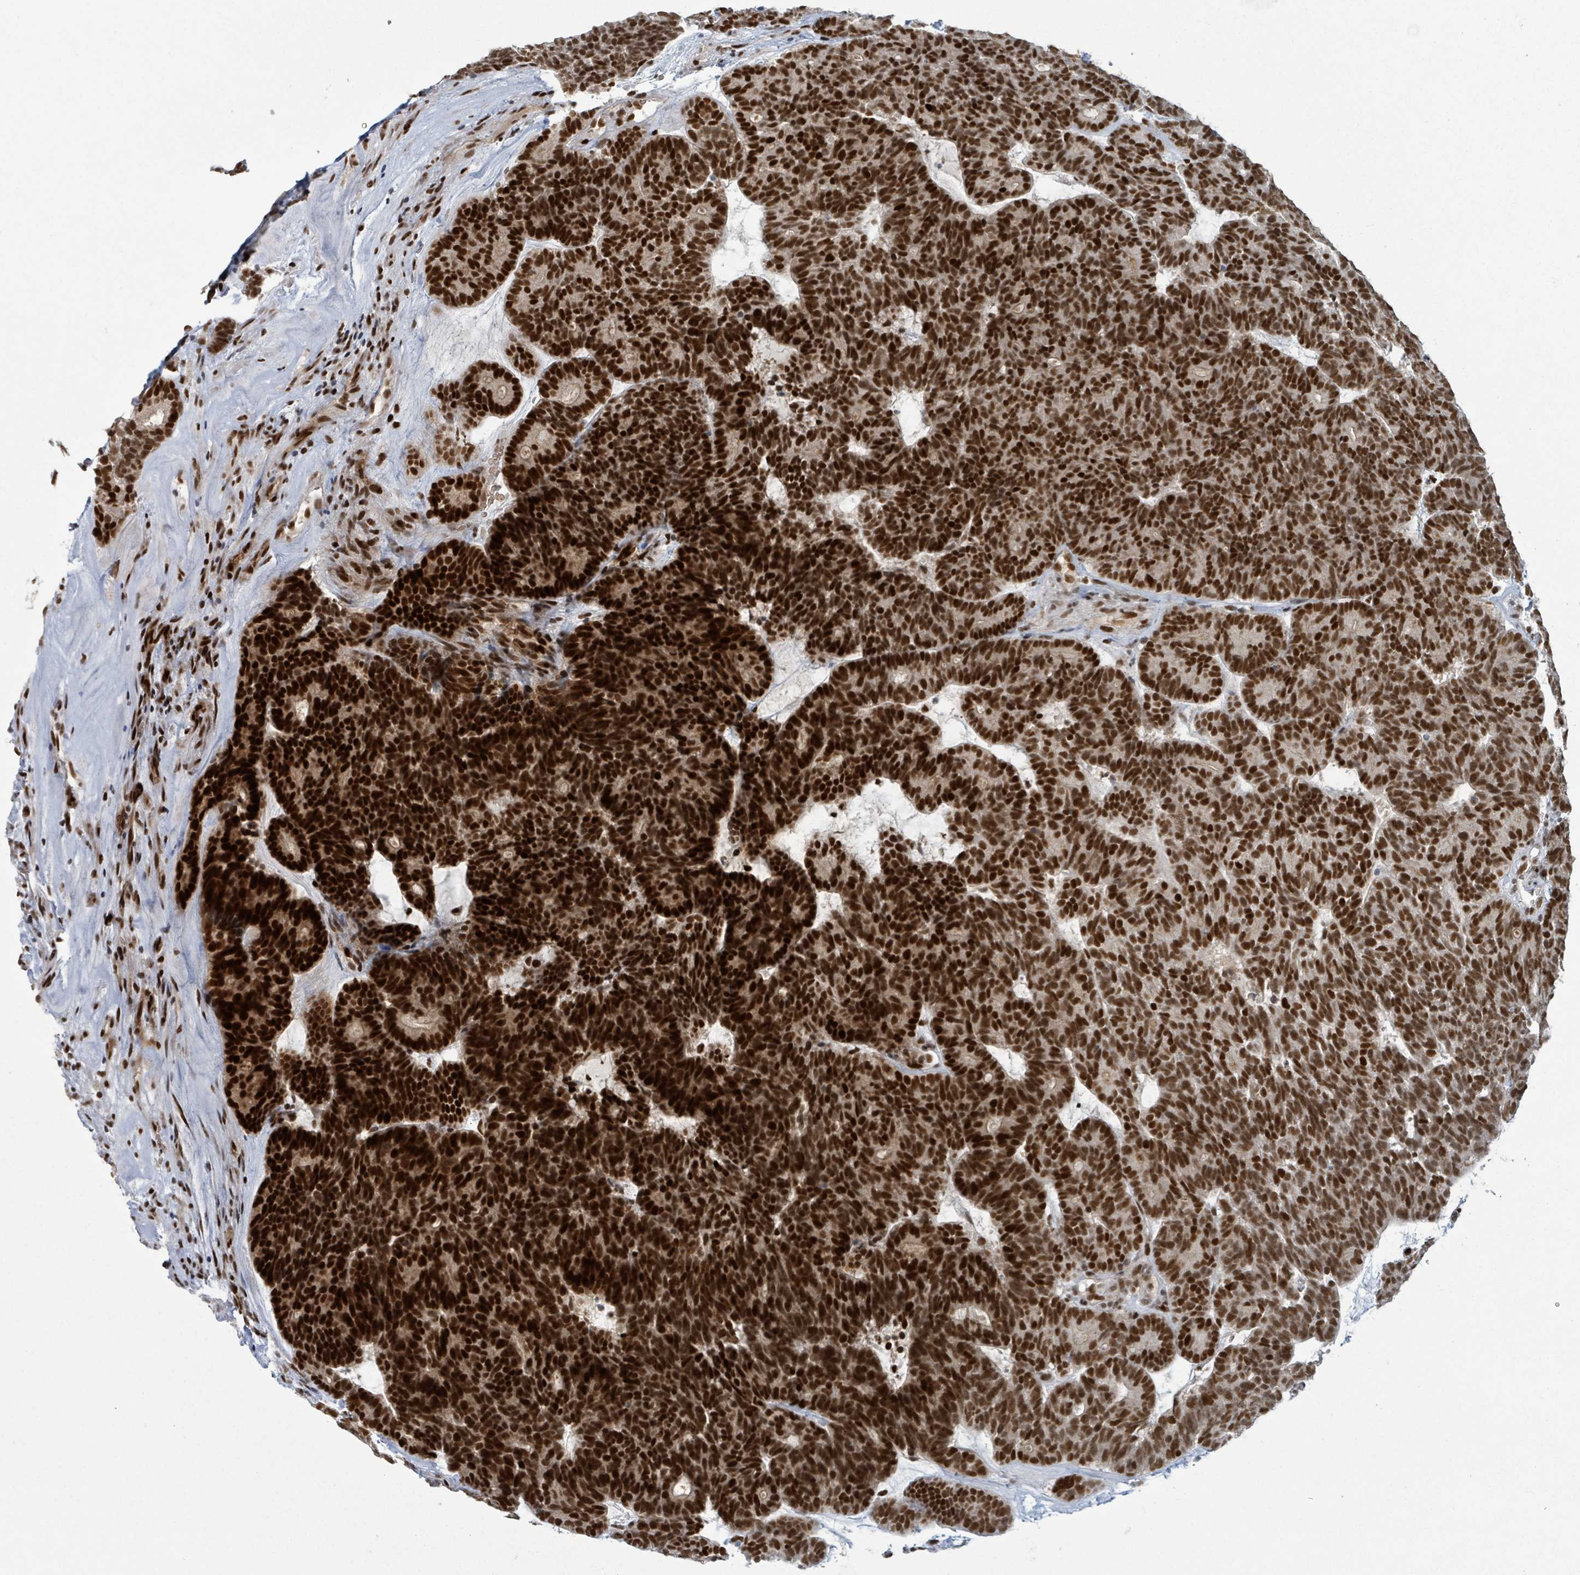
{"staining": {"intensity": "strong", "quantity": ">75%", "location": "nuclear"}, "tissue": "head and neck cancer", "cell_type": "Tumor cells", "image_type": "cancer", "snomed": [{"axis": "morphology", "description": "Adenocarcinoma, NOS"}, {"axis": "topography", "description": "Head-Neck"}], "caption": "Immunohistochemistry of human head and neck cancer demonstrates high levels of strong nuclear staining in about >75% of tumor cells.", "gene": "KLF3", "patient": {"sex": "female", "age": 81}}